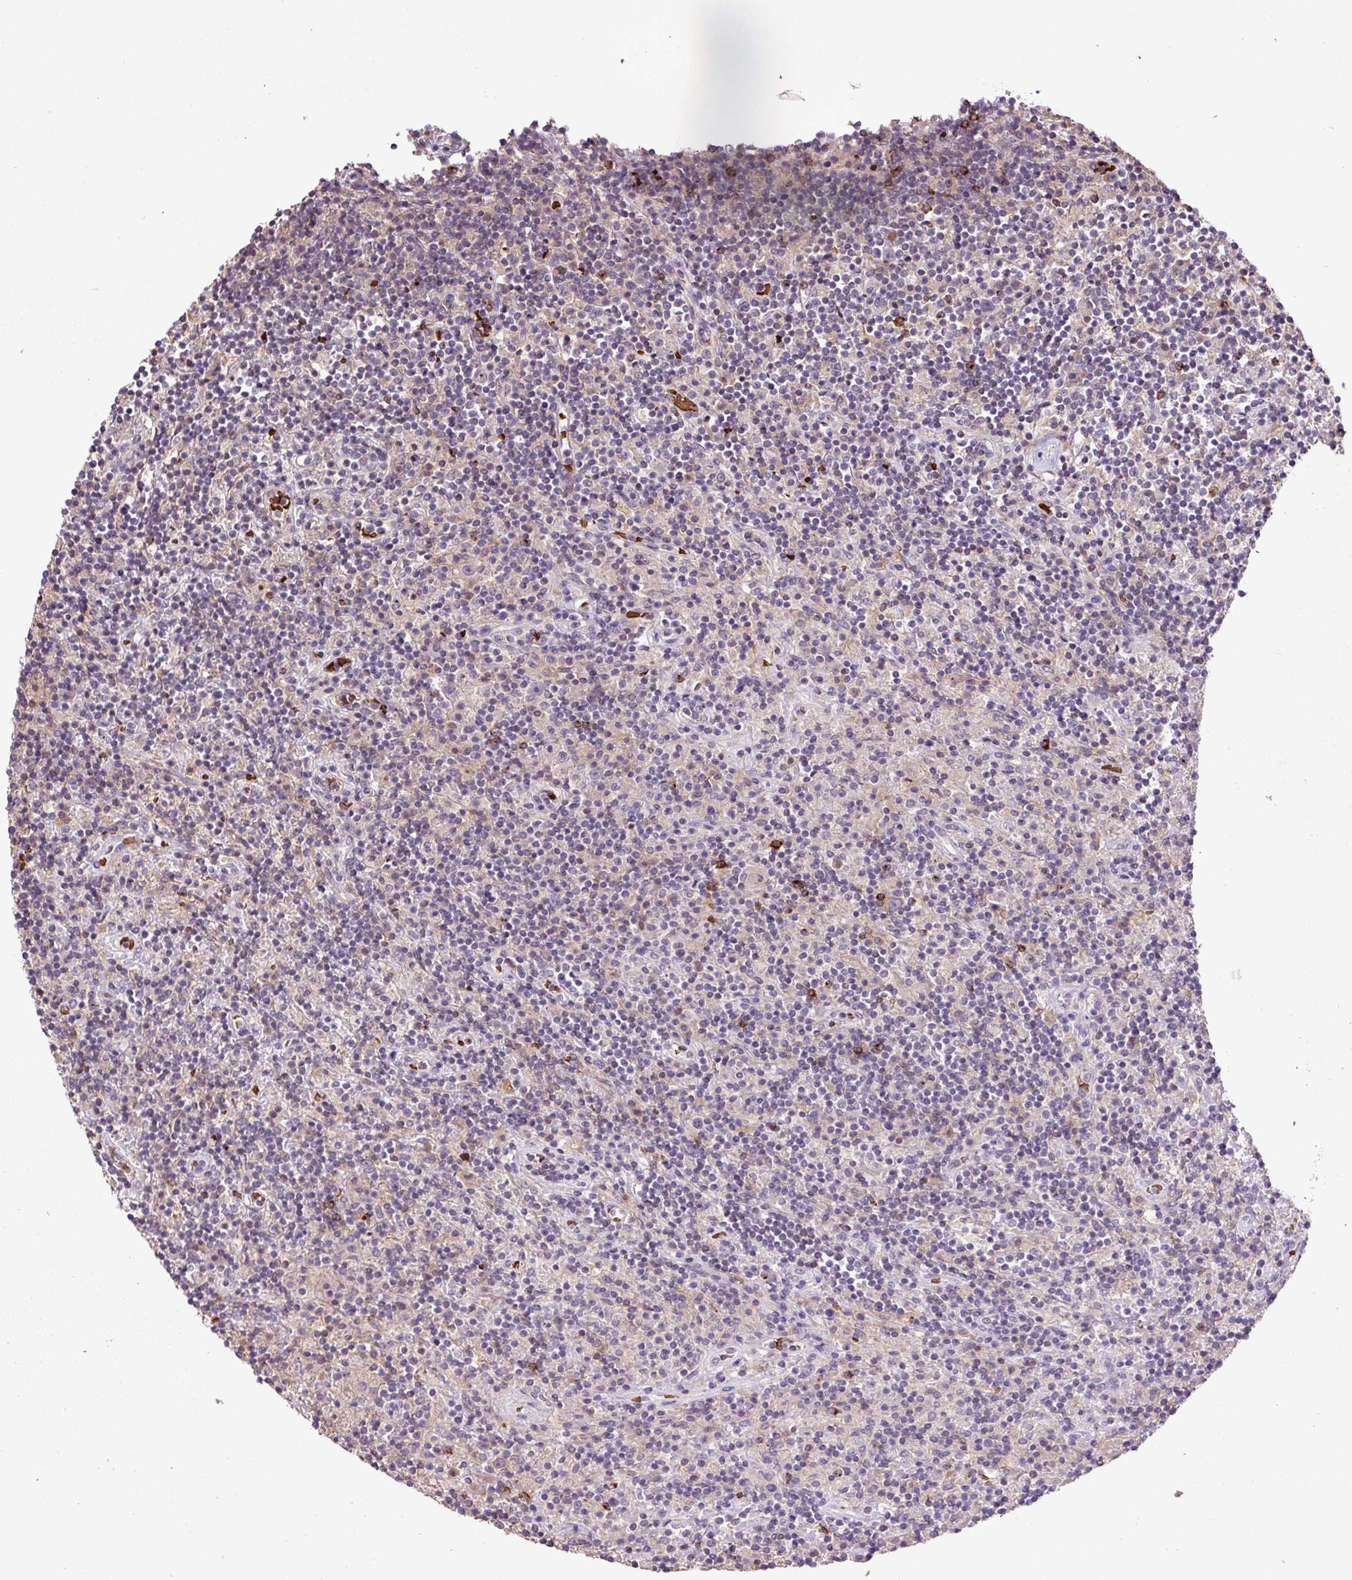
{"staining": {"intensity": "negative", "quantity": "none", "location": "none"}, "tissue": "lymphoma", "cell_type": "Tumor cells", "image_type": "cancer", "snomed": [{"axis": "morphology", "description": "Hodgkin's disease, NOS"}, {"axis": "topography", "description": "Lymph node"}], "caption": "A micrograph of Hodgkin's disease stained for a protein reveals no brown staining in tumor cells.", "gene": "CXCL13", "patient": {"sex": "male", "age": 70}}